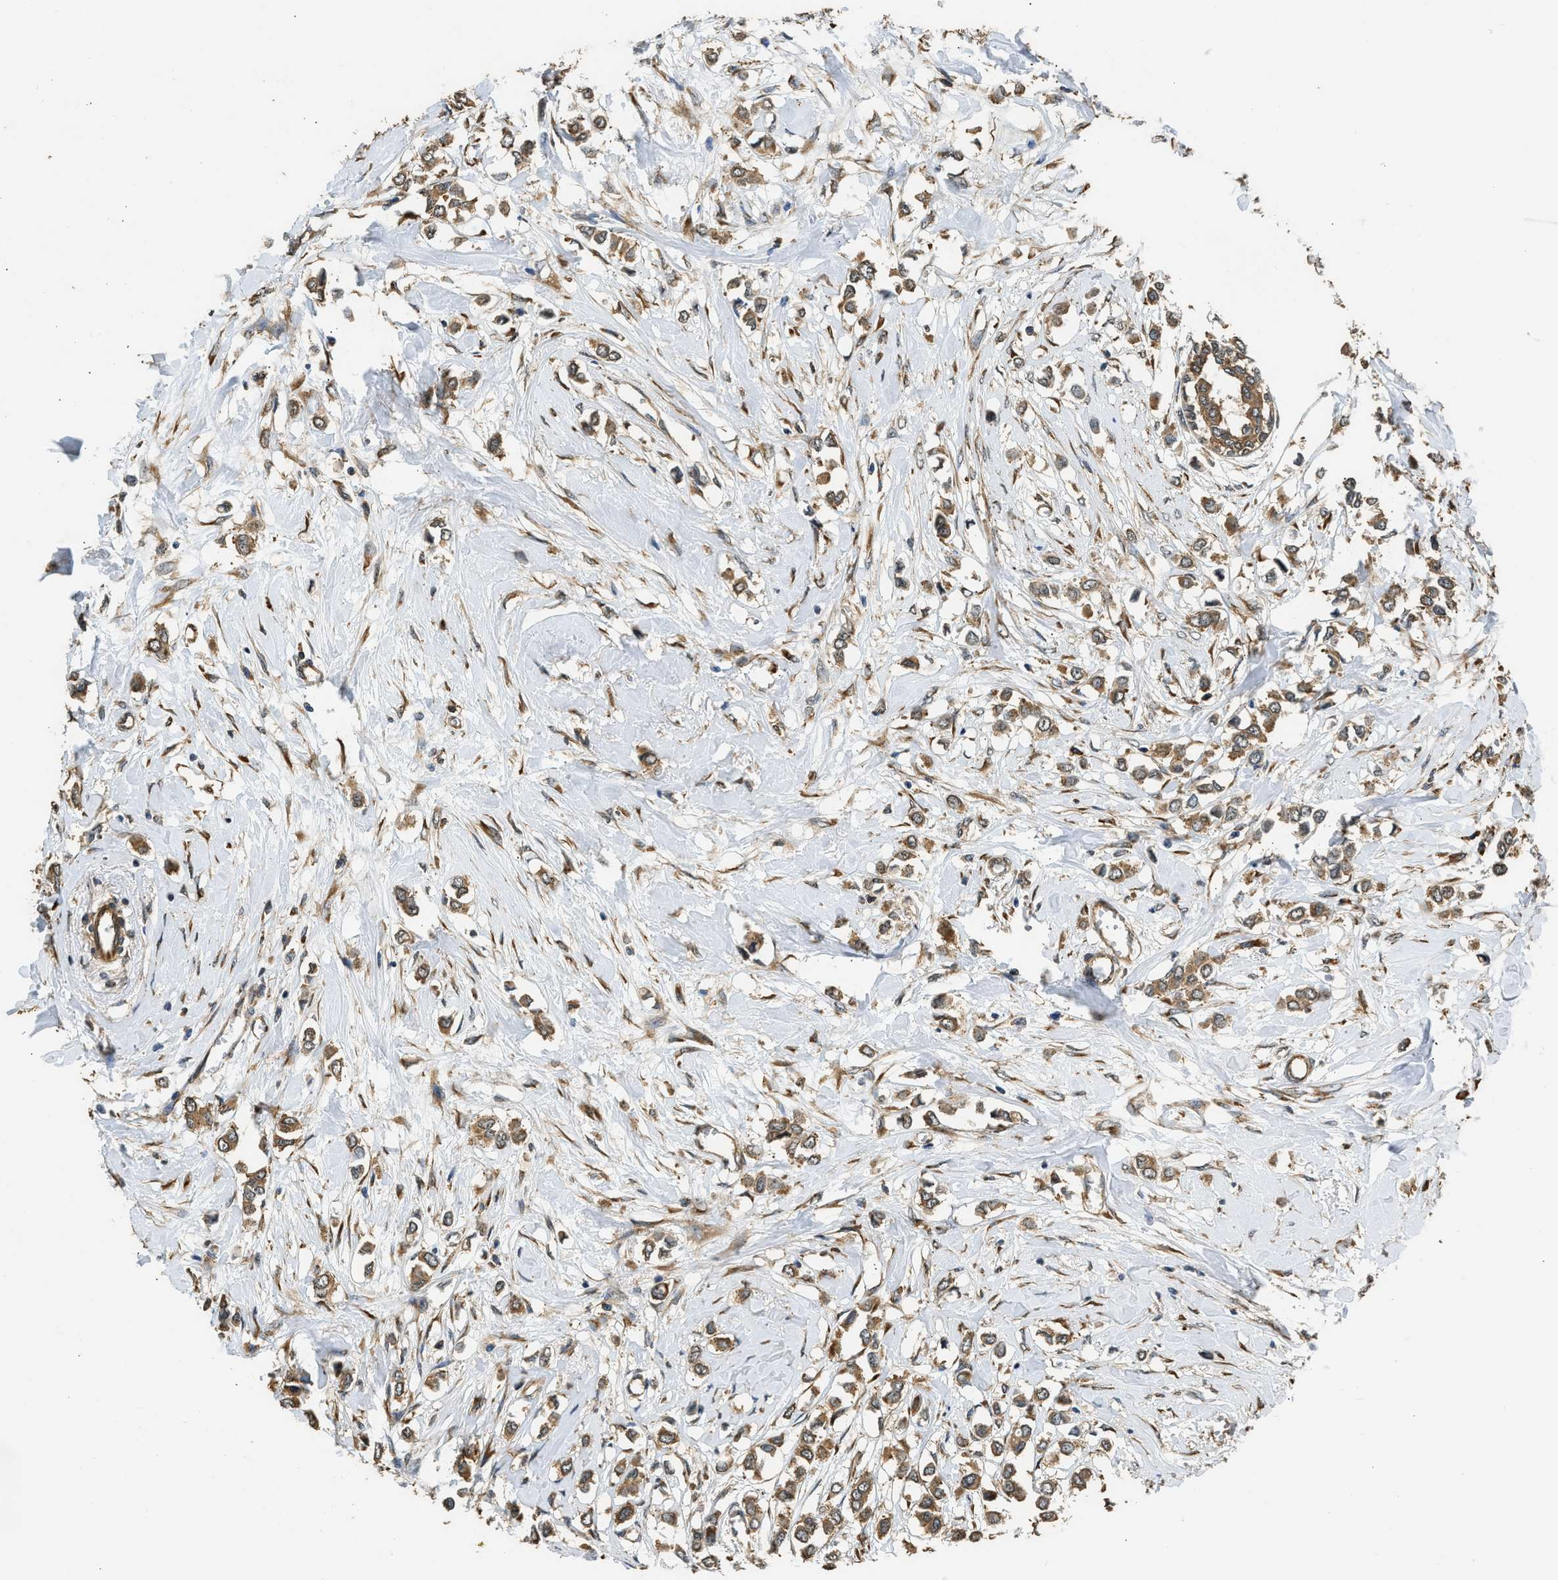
{"staining": {"intensity": "moderate", "quantity": ">75%", "location": "cytoplasmic/membranous"}, "tissue": "breast cancer", "cell_type": "Tumor cells", "image_type": "cancer", "snomed": [{"axis": "morphology", "description": "Lobular carcinoma"}, {"axis": "topography", "description": "Breast"}], "caption": "About >75% of tumor cells in human breast cancer display moderate cytoplasmic/membranous protein expression as visualized by brown immunohistochemical staining.", "gene": "SLC36A4", "patient": {"sex": "female", "age": 51}}